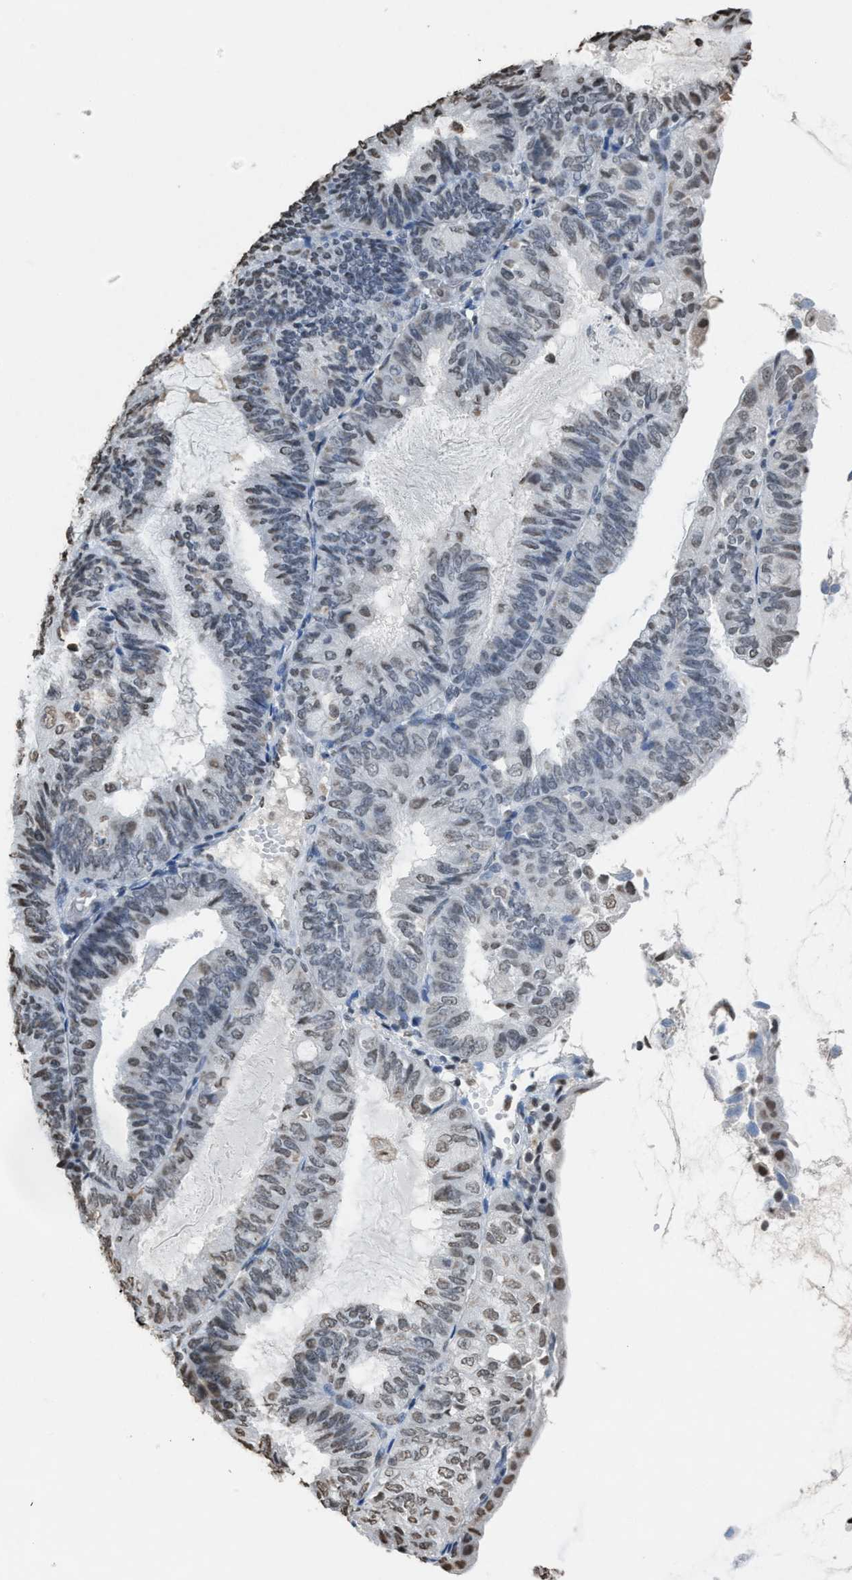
{"staining": {"intensity": "moderate", "quantity": "<25%", "location": "nuclear"}, "tissue": "endometrial cancer", "cell_type": "Tumor cells", "image_type": "cancer", "snomed": [{"axis": "morphology", "description": "Adenocarcinoma, NOS"}, {"axis": "topography", "description": "Endometrium"}], "caption": "A brown stain shows moderate nuclear staining of a protein in endometrial adenocarcinoma tumor cells.", "gene": "NUP88", "patient": {"sex": "female", "age": 81}}